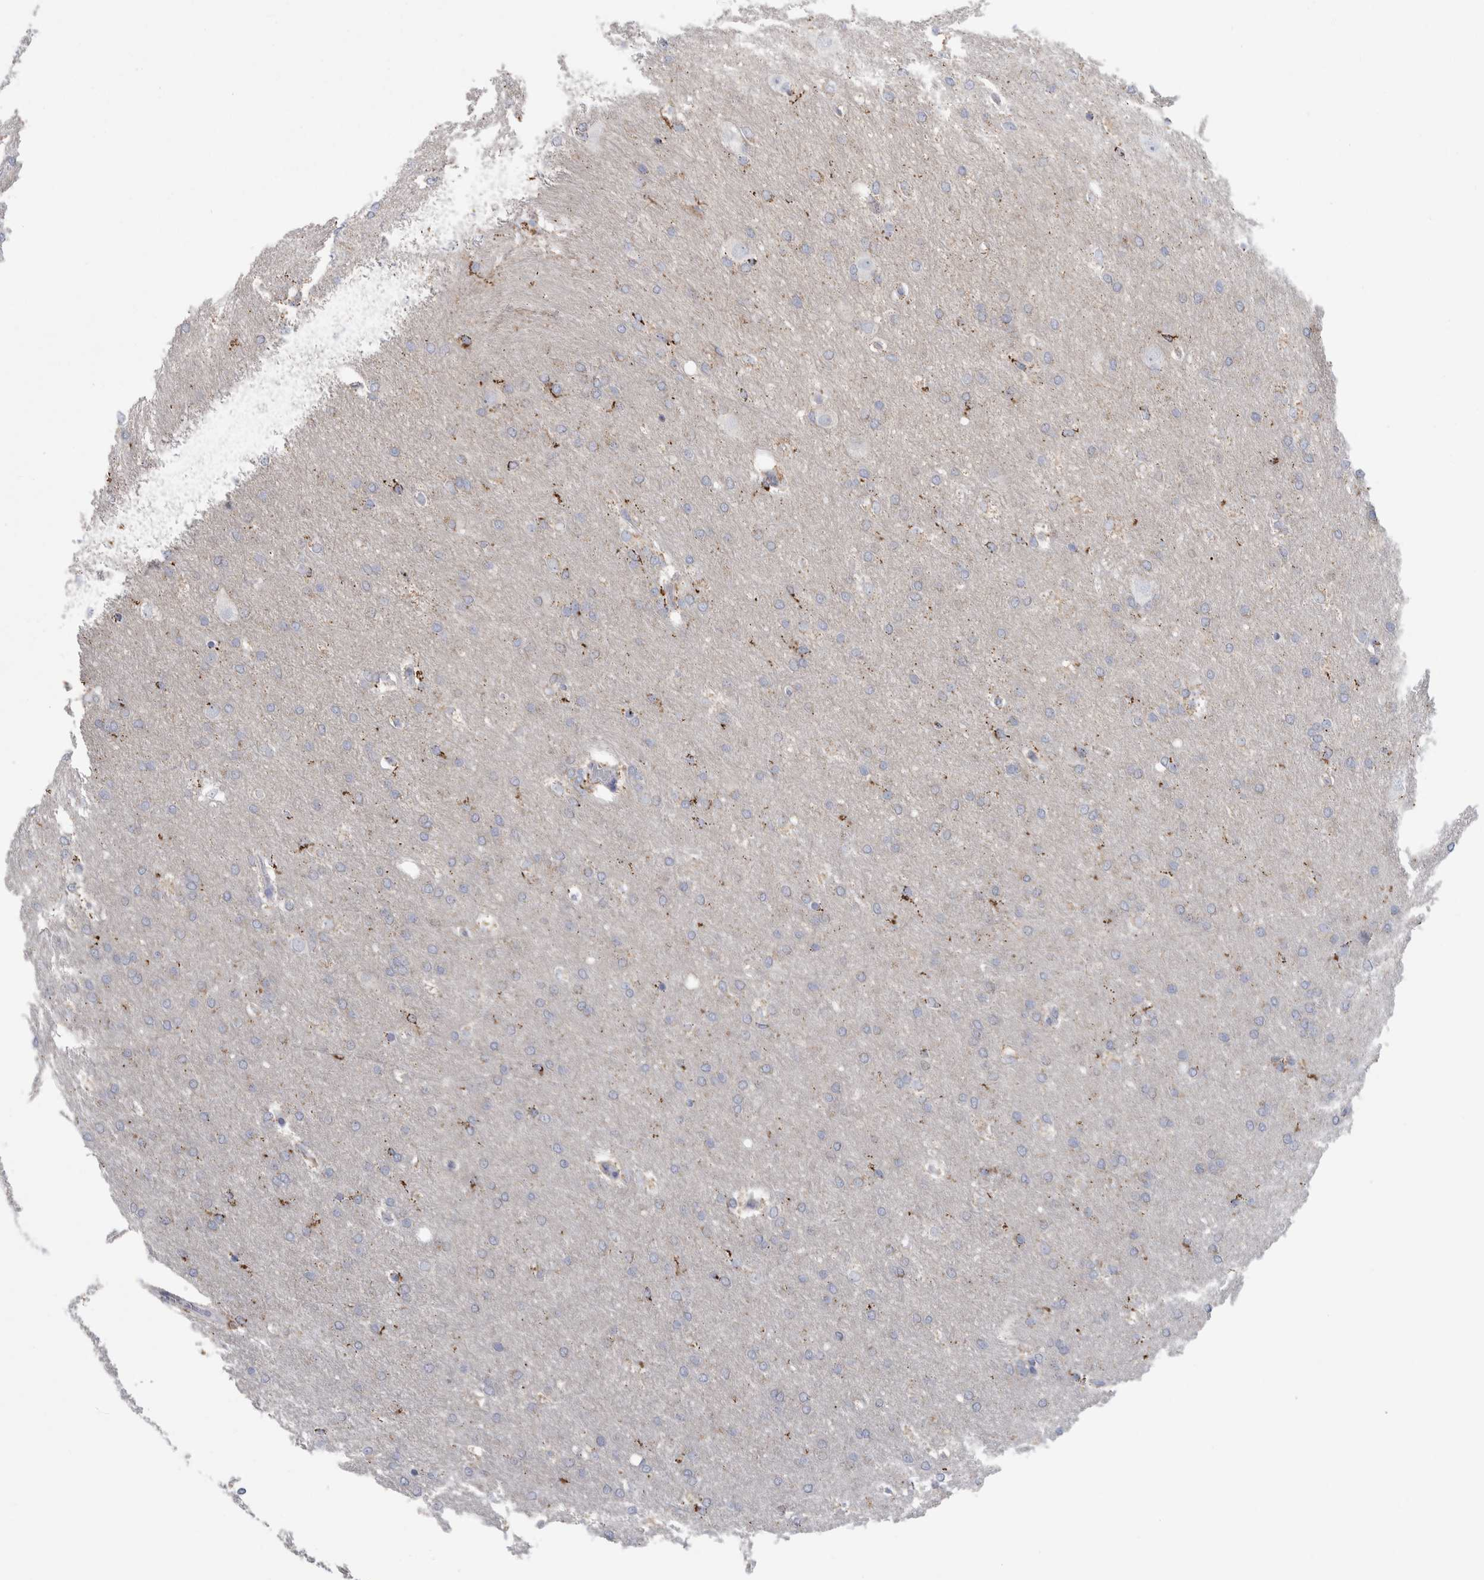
{"staining": {"intensity": "weak", "quantity": "<25%", "location": "cytoplasmic/membranous"}, "tissue": "glioma", "cell_type": "Tumor cells", "image_type": "cancer", "snomed": [{"axis": "morphology", "description": "Glioma, malignant, Low grade"}, {"axis": "topography", "description": "Brain"}], "caption": "Immunohistochemical staining of human malignant glioma (low-grade) shows no significant expression in tumor cells. The staining is performed using DAB brown chromogen with nuclei counter-stained in using hematoxylin.", "gene": "GATM", "patient": {"sex": "female", "age": 37}}